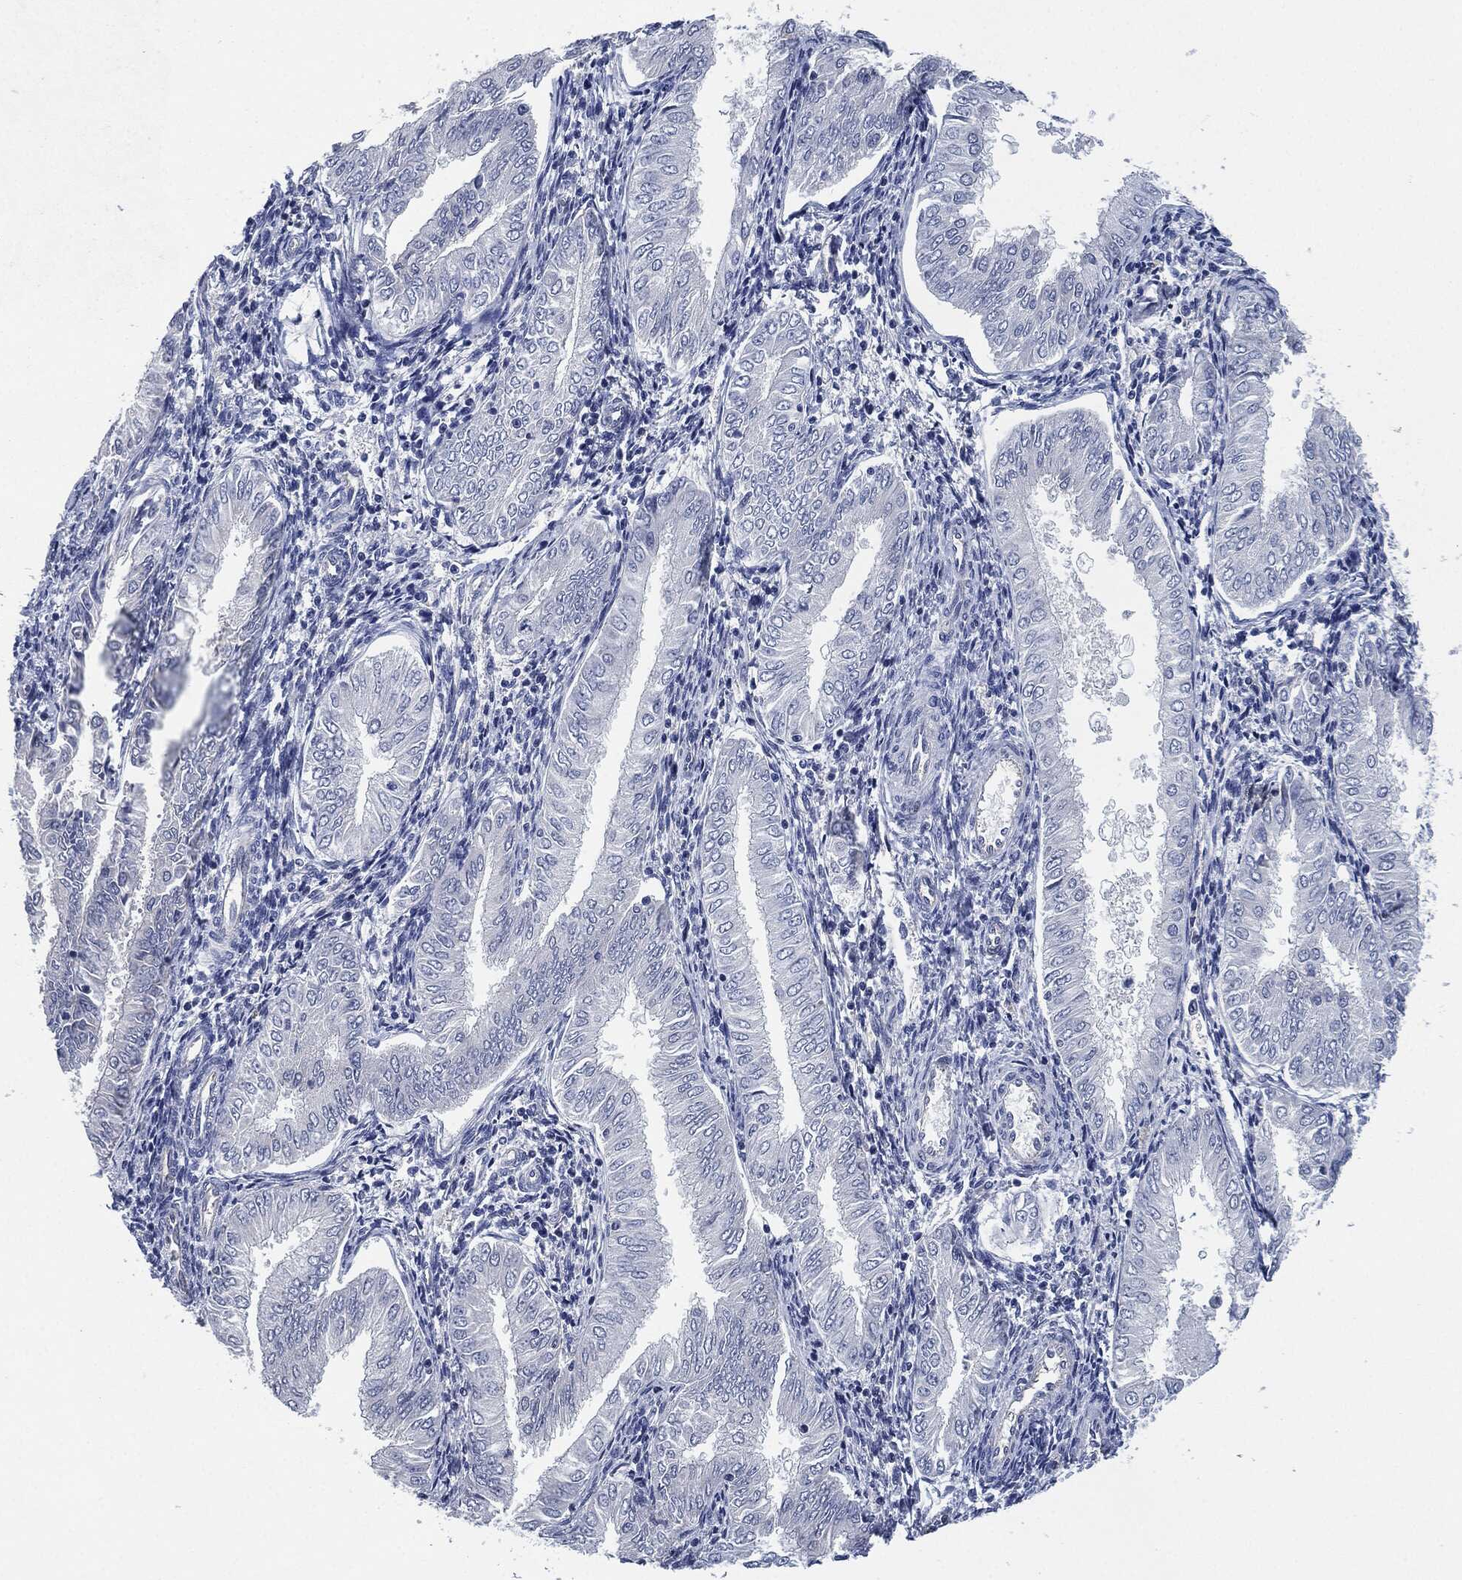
{"staining": {"intensity": "negative", "quantity": "none", "location": "none"}, "tissue": "endometrial cancer", "cell_type": "Tumor cells", "image_type": "cancer", "snomed": [{"axis": "morphology", "description": "Adenocarcinoma, NOS"}, {"axis": "topography", "description": "Endometrium"}], "caption": "Immunohistochemistry photomicrograph of human adenocarcinoma (endometrial) stained for a protein (brown), which displays no expression in tumor cells.", "gene": "CD27", "patient": {"sex": "female", "age": 53}}